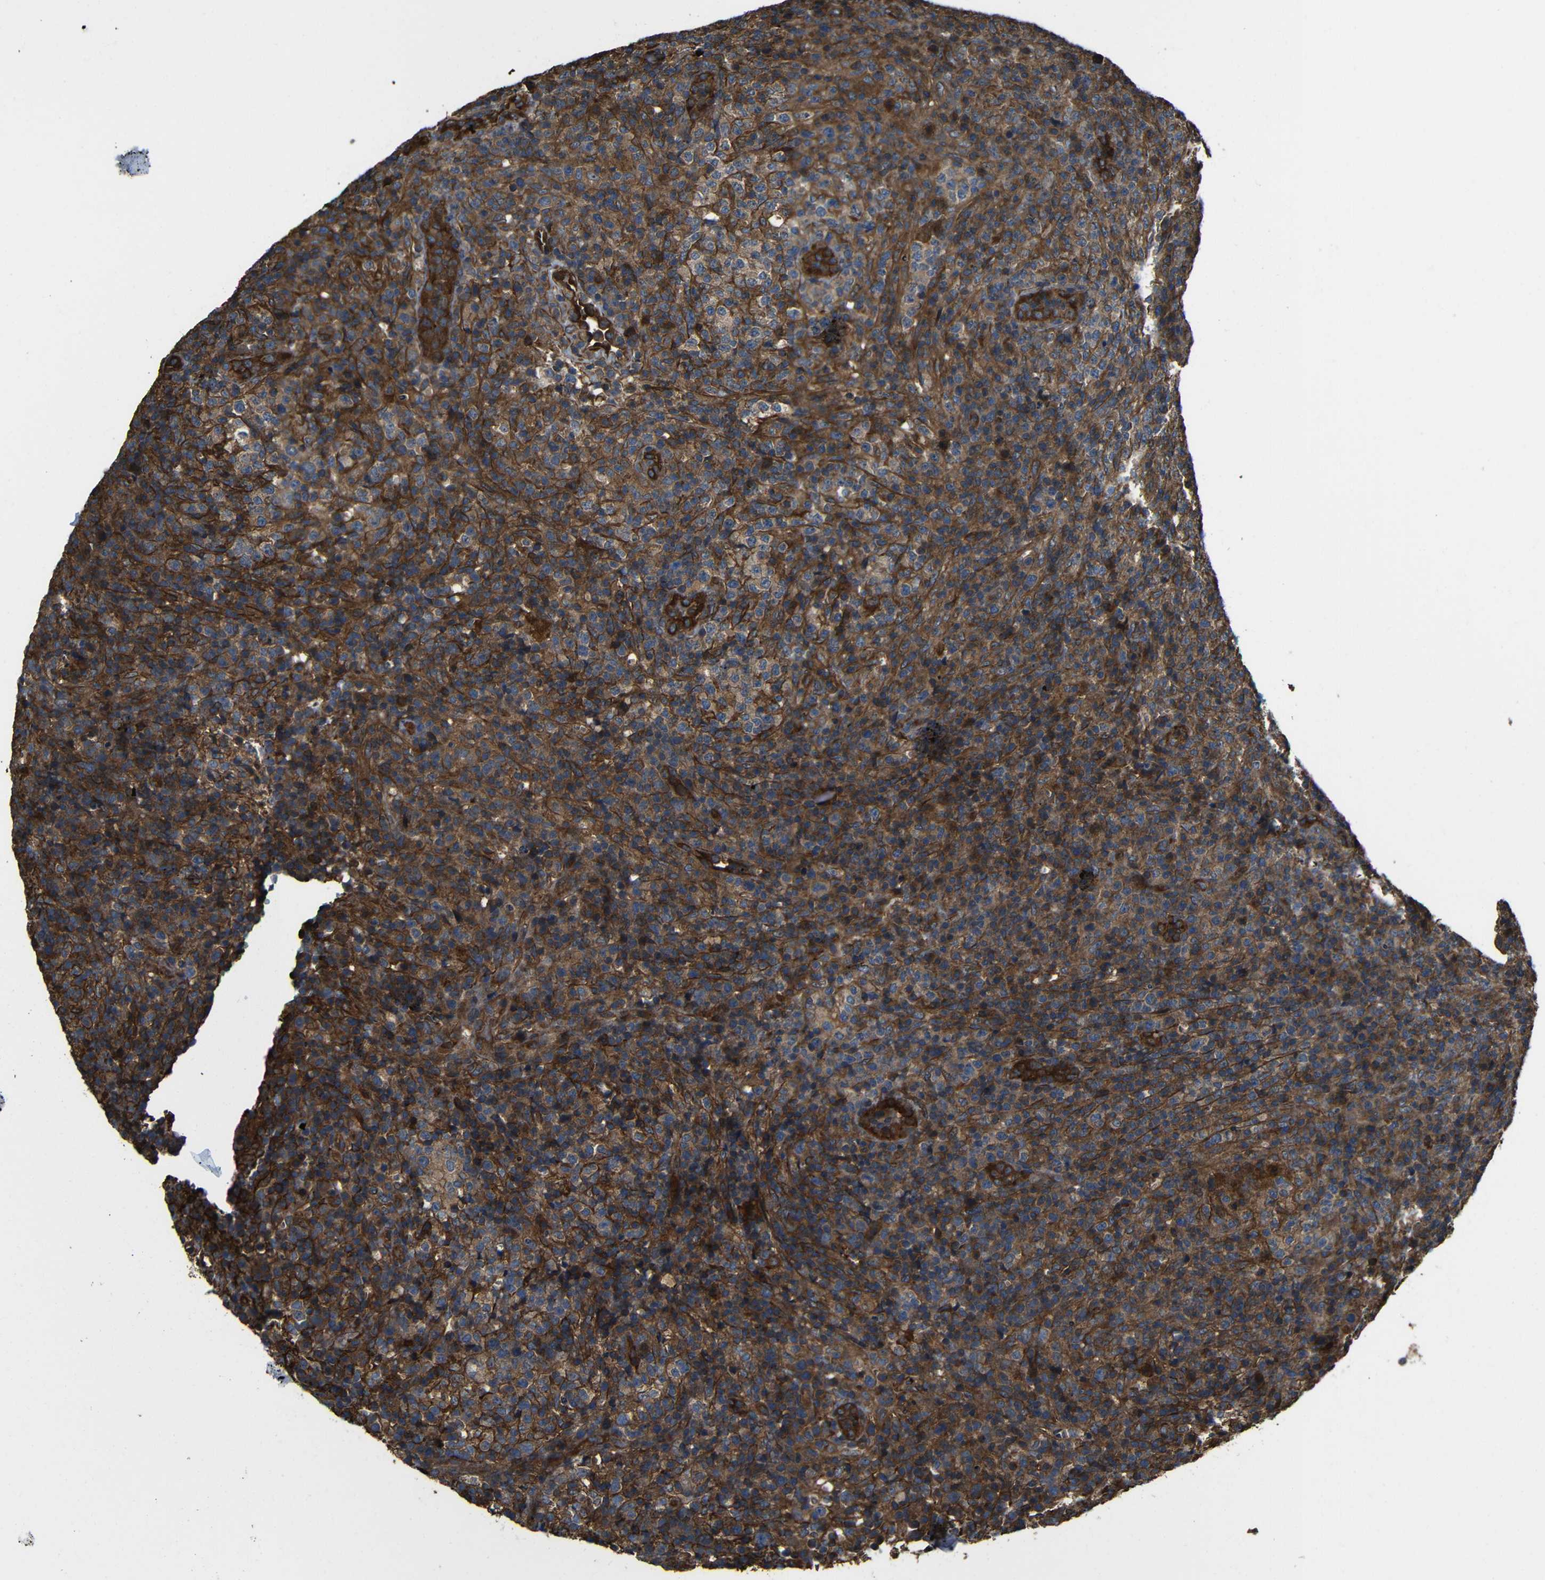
{"staining": {"intensity": "moderate", "quantity": ">75%", "location": "cytoplasmic/membranous"}, "tissue": "lymphoma", "cell_type": "Tumor cells", "image_type": "cancer", "snomed": [{"axis": "morphology", "description": "Malignant lymphoma, non-Hodgkin's type, High grade"}, {"axis": "topography", "description": "Lymph node"}], "caption": "A photomicrograph of lymphoma stained for a protein shows moderate cytoplasmic/membranous brown staining in tumor cells. (DAB IHC, brown staining for protein, blue staining for nuclei).", "gene": "PTCH1", "patient": {"sex": "female", "age": 76}}